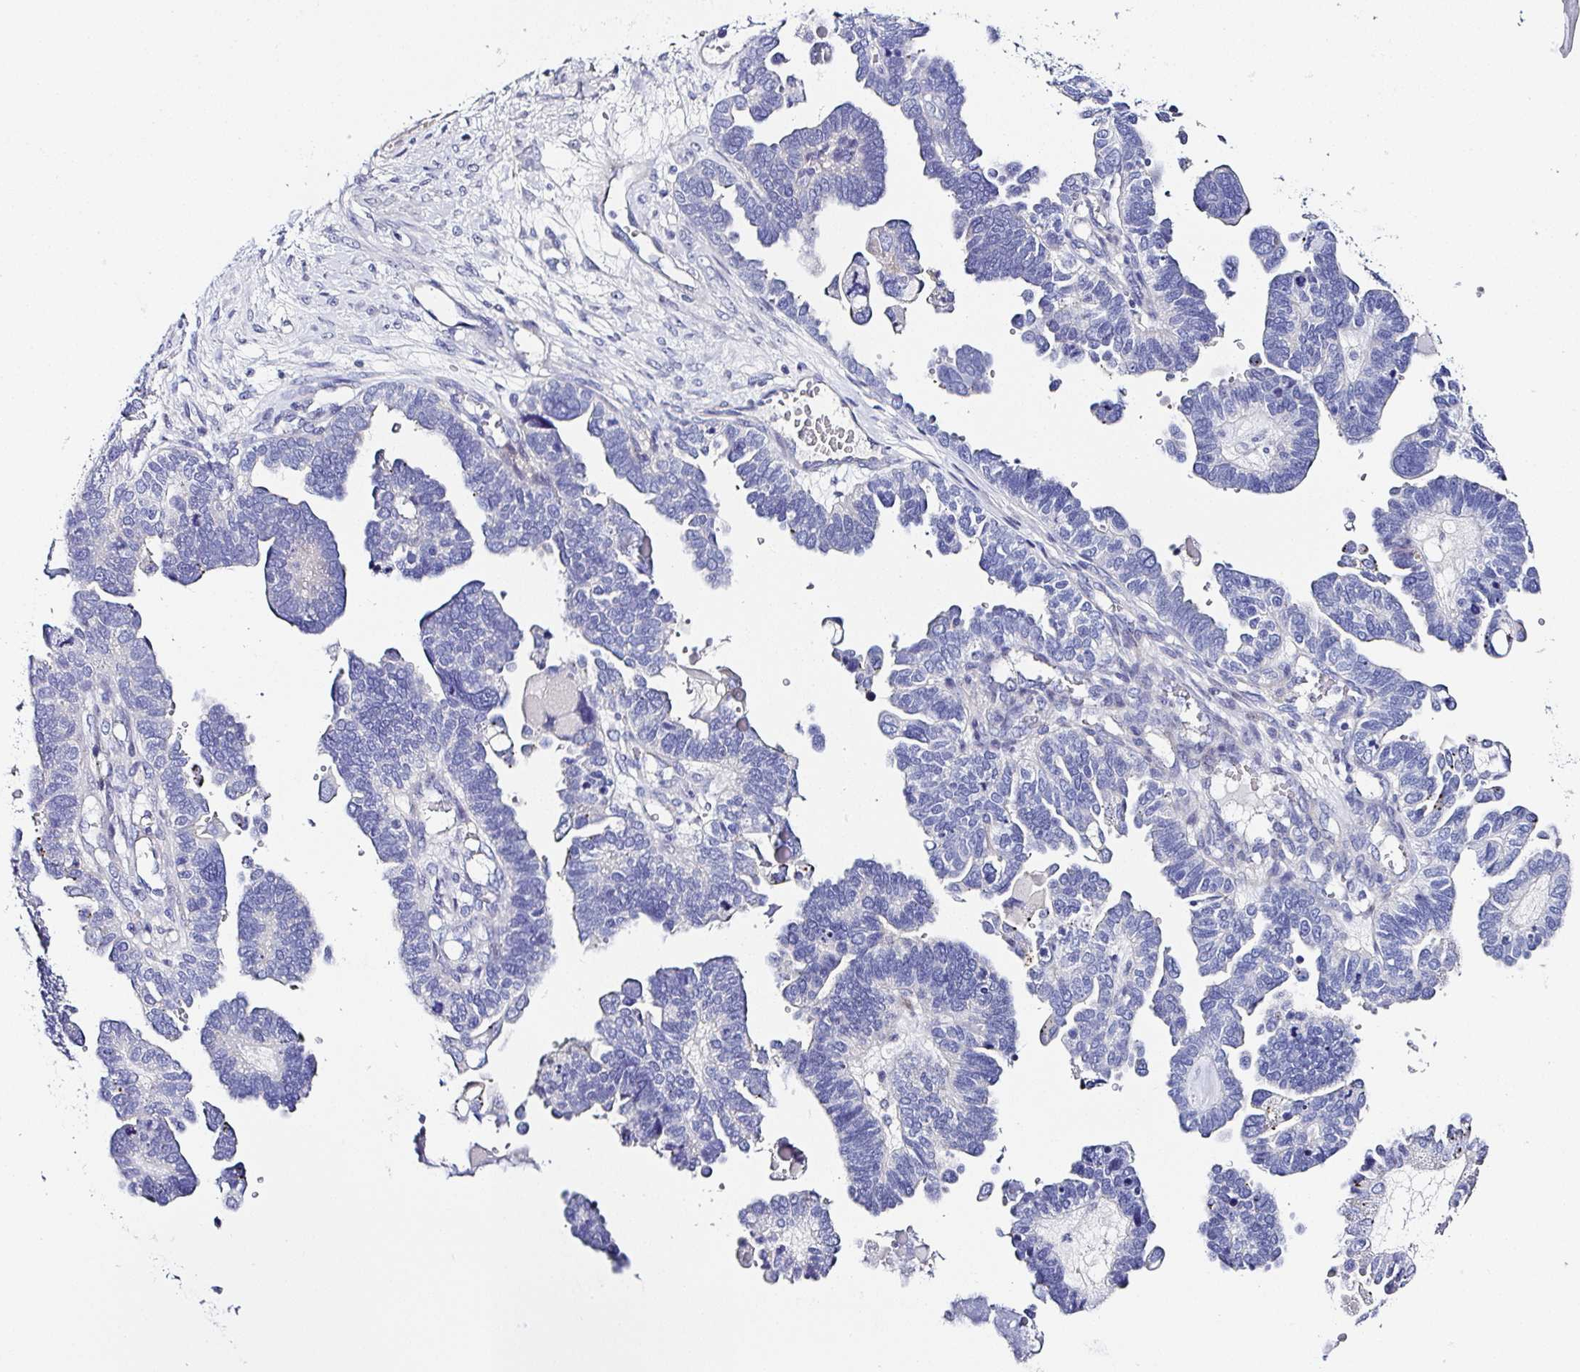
{"staining": {"intensity": "negative", "quantity": "none", "location": "none"}, "tissue": "ovarian cancer", "cell_type": "Tumor cells", "image_type": "cancer", "snomed": [{"axis": "morphology", "description": "Cystadenocarcinoma, serous, NOS"}, {"axis": "topography", "description": "Ovary"}], "caption": "The histopathology image displays no significant staining in tumor cells of serous cystadenocarcinoma (ovarian).", "gene": "PPFIA4", "patient": {"sex": "female", "age": 51}}